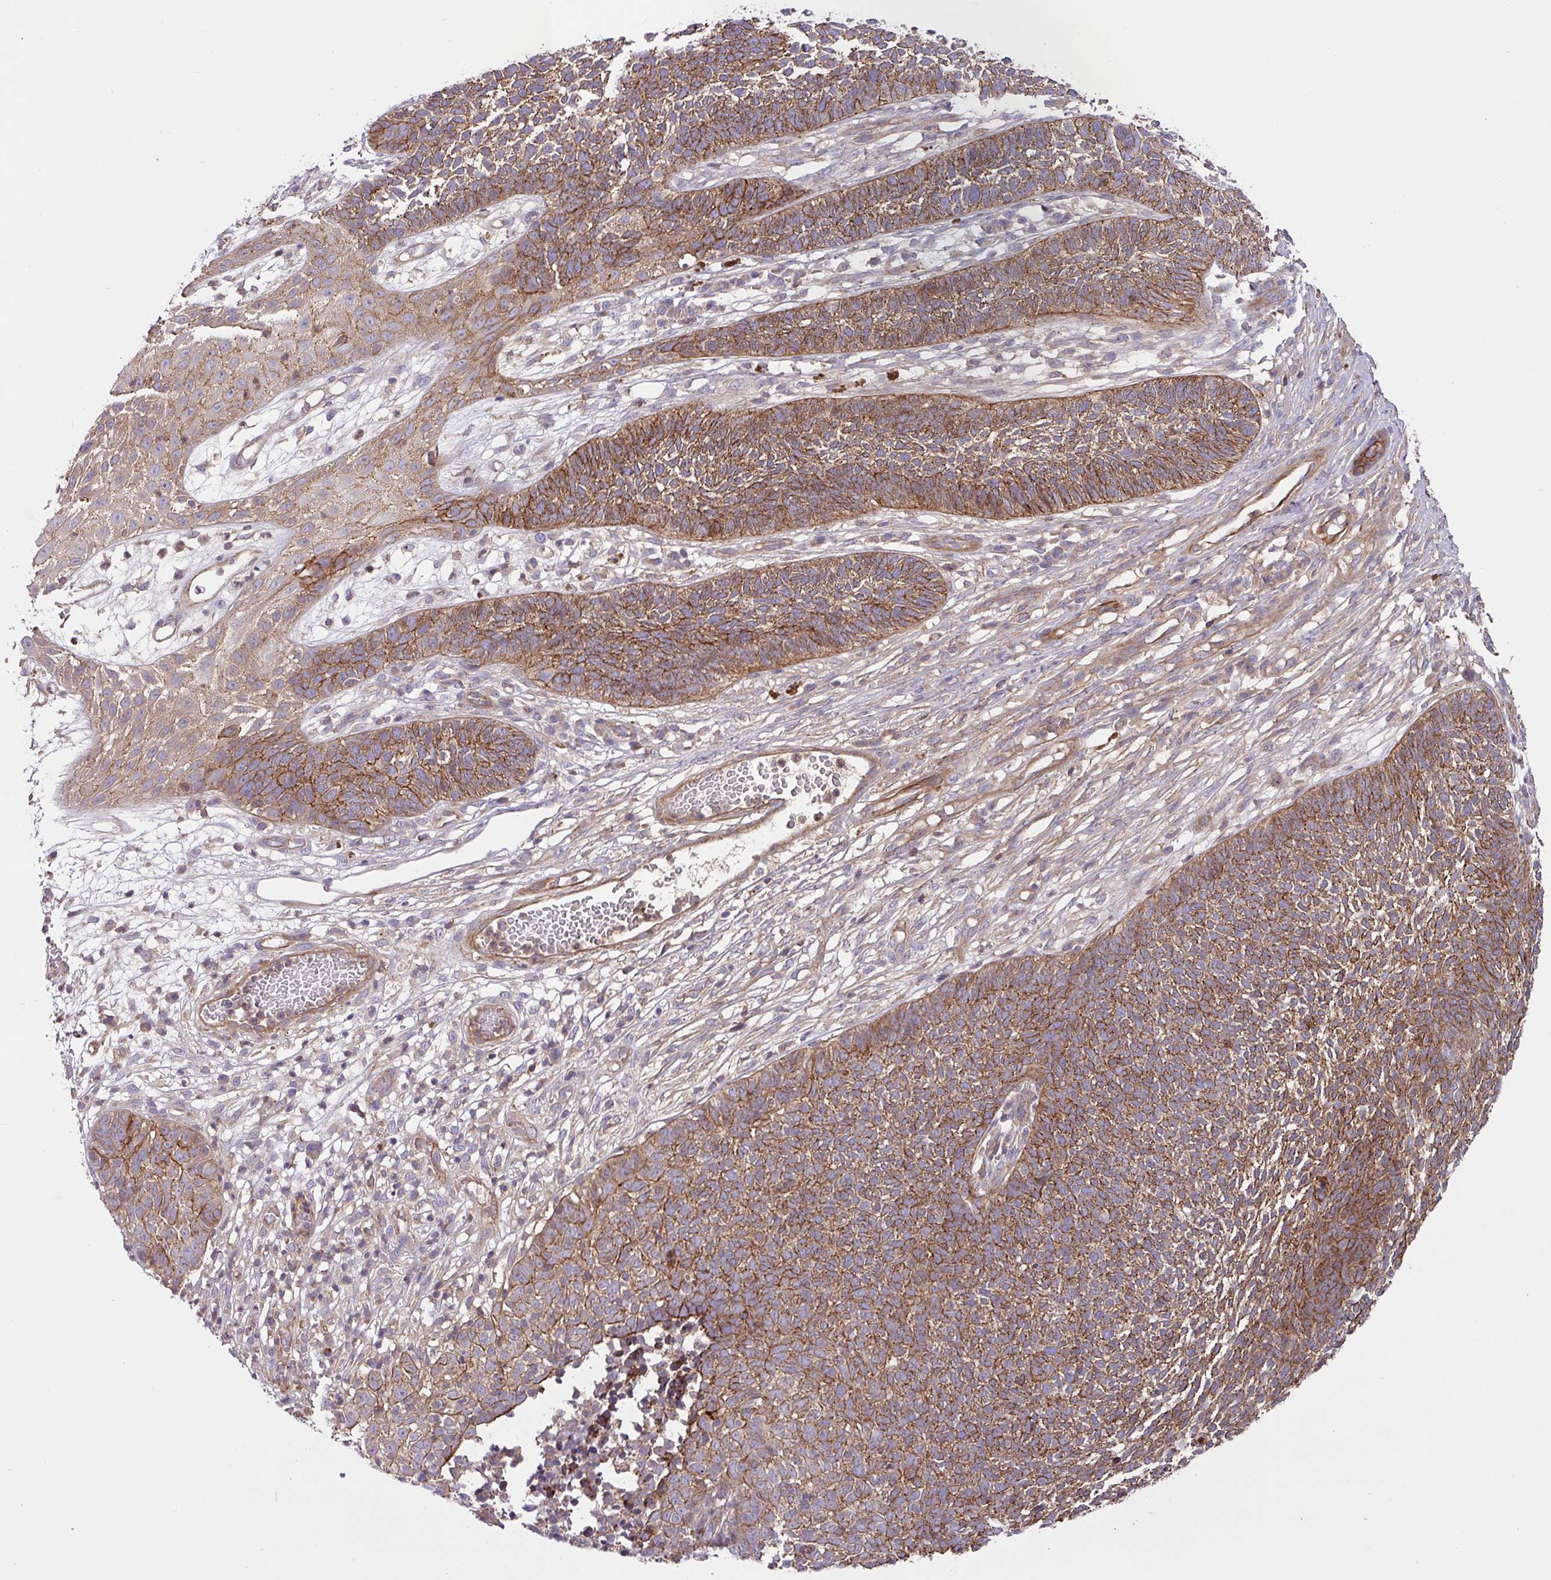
{"staining": {"intensity": "moderate", "quantity": ">75%", "location": "cytoplasmic/membranous"}, "tissue": "skin cancer", "cell_type": "Tumor cells", "image_type": "cancer", "snomed": [{"axis": "morphology", "description": "Basal cell carcinoma"}, {"axis": "topography", "description": "Skin"}], "caption": "Immunohistochemical staining of human skin basal cell carcinoma shows medium levels of moderate cytoplasmic/membranous protein positivity in approximately >75% of tumor cells. The protein is shown in brown color, while the nuclei are stained blue.", "gene": "RIC1", "patient": {"sex": "female", "age": 84}}